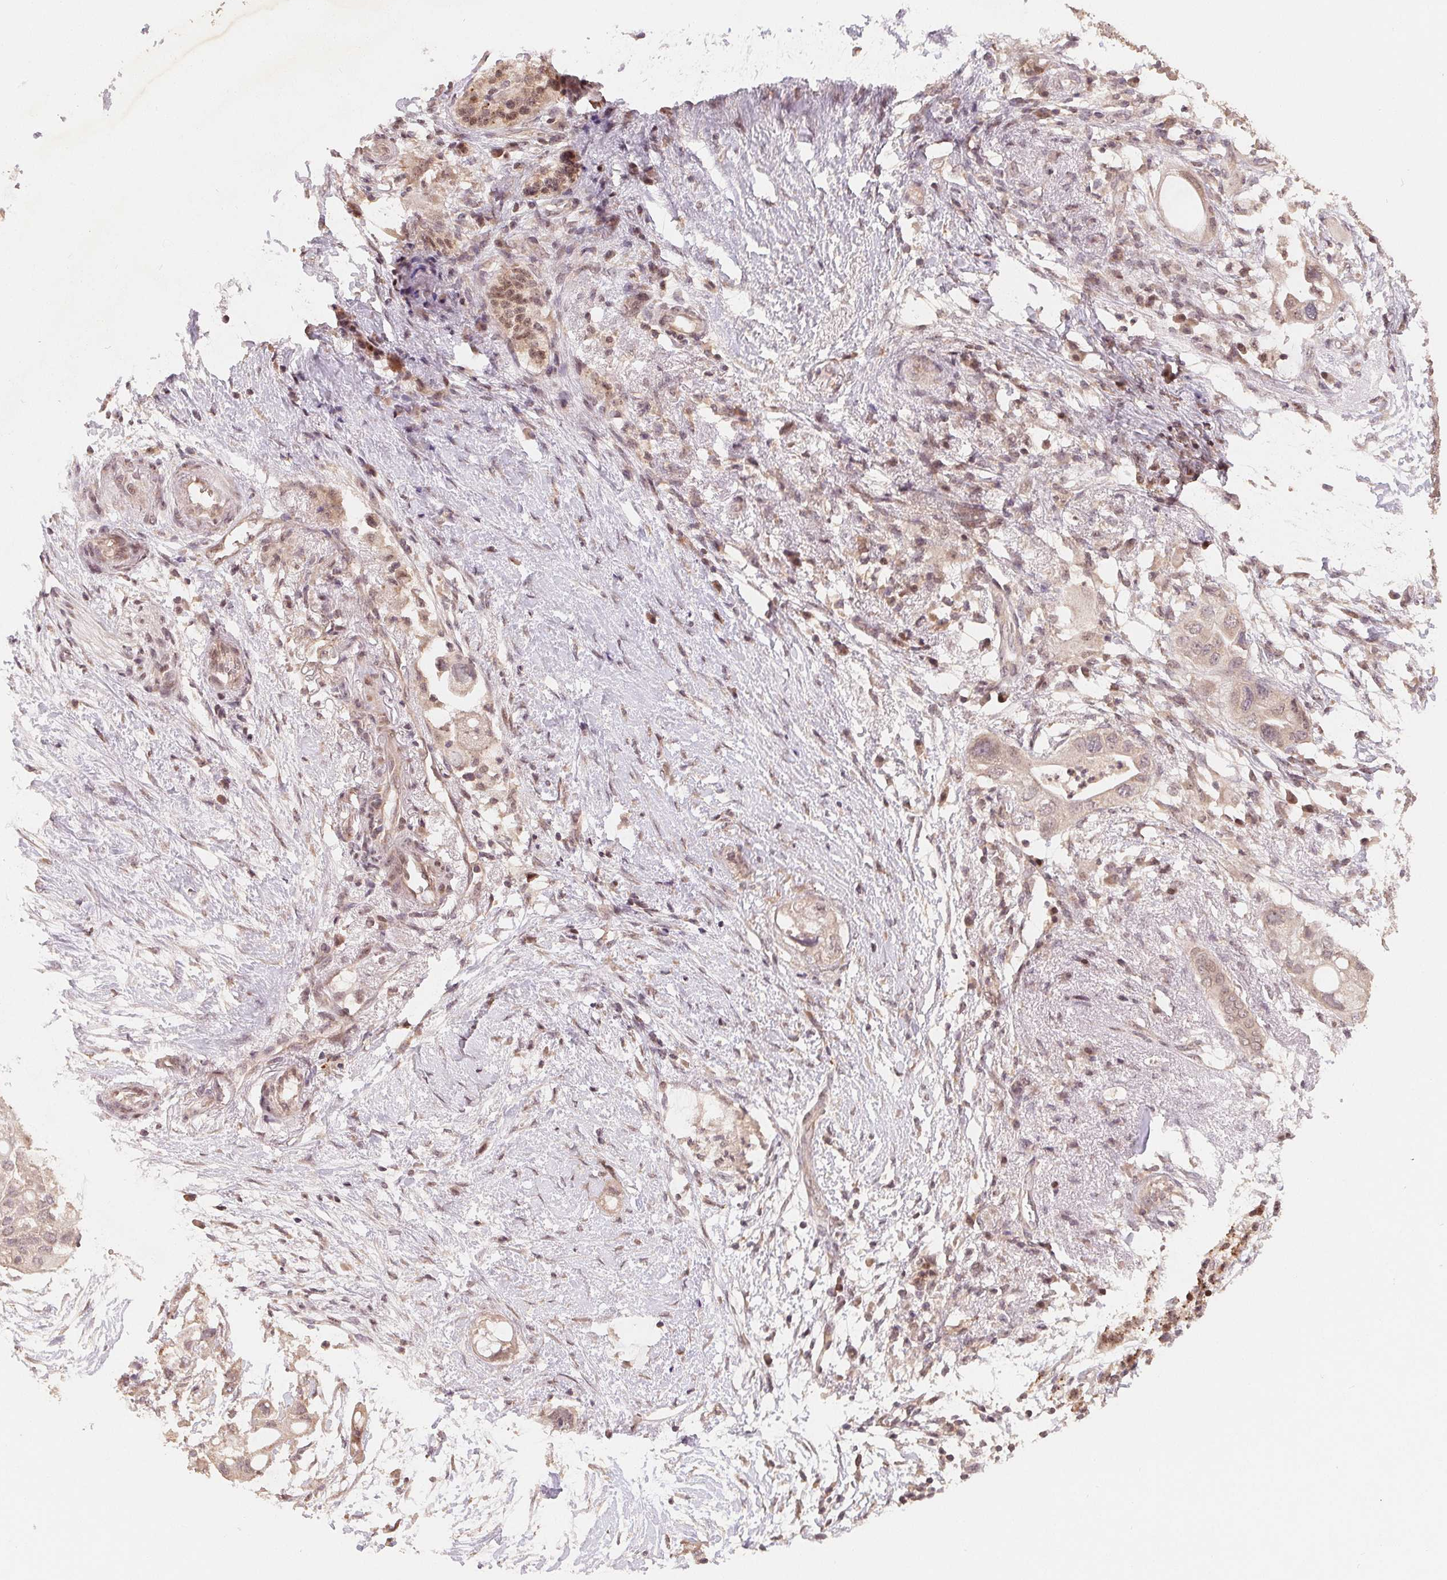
{"staining": {"intensity": "weak", "quantity": "25%-75%", "location": "cytoplasmic/membranous,nuclear"}, "tissue": "pancreatic cancer", "cell_type": "Tumor cells", "image_type": "cancer", "snomed": [{"axis": "morphology", "description": "Adenocarcinoma, NOS"}, {"axis": "topography", "description": "Pancreas"}], "caption": "Protein expression by immunohistochemistry displays weak cytoplasmic/membranous and nuclear staining in approximately 25%-75% of tumor cells in pancreatic adenocarcinoma.", "gene": "HMGN3", "patient": {"sex": "female", "age": 72}}